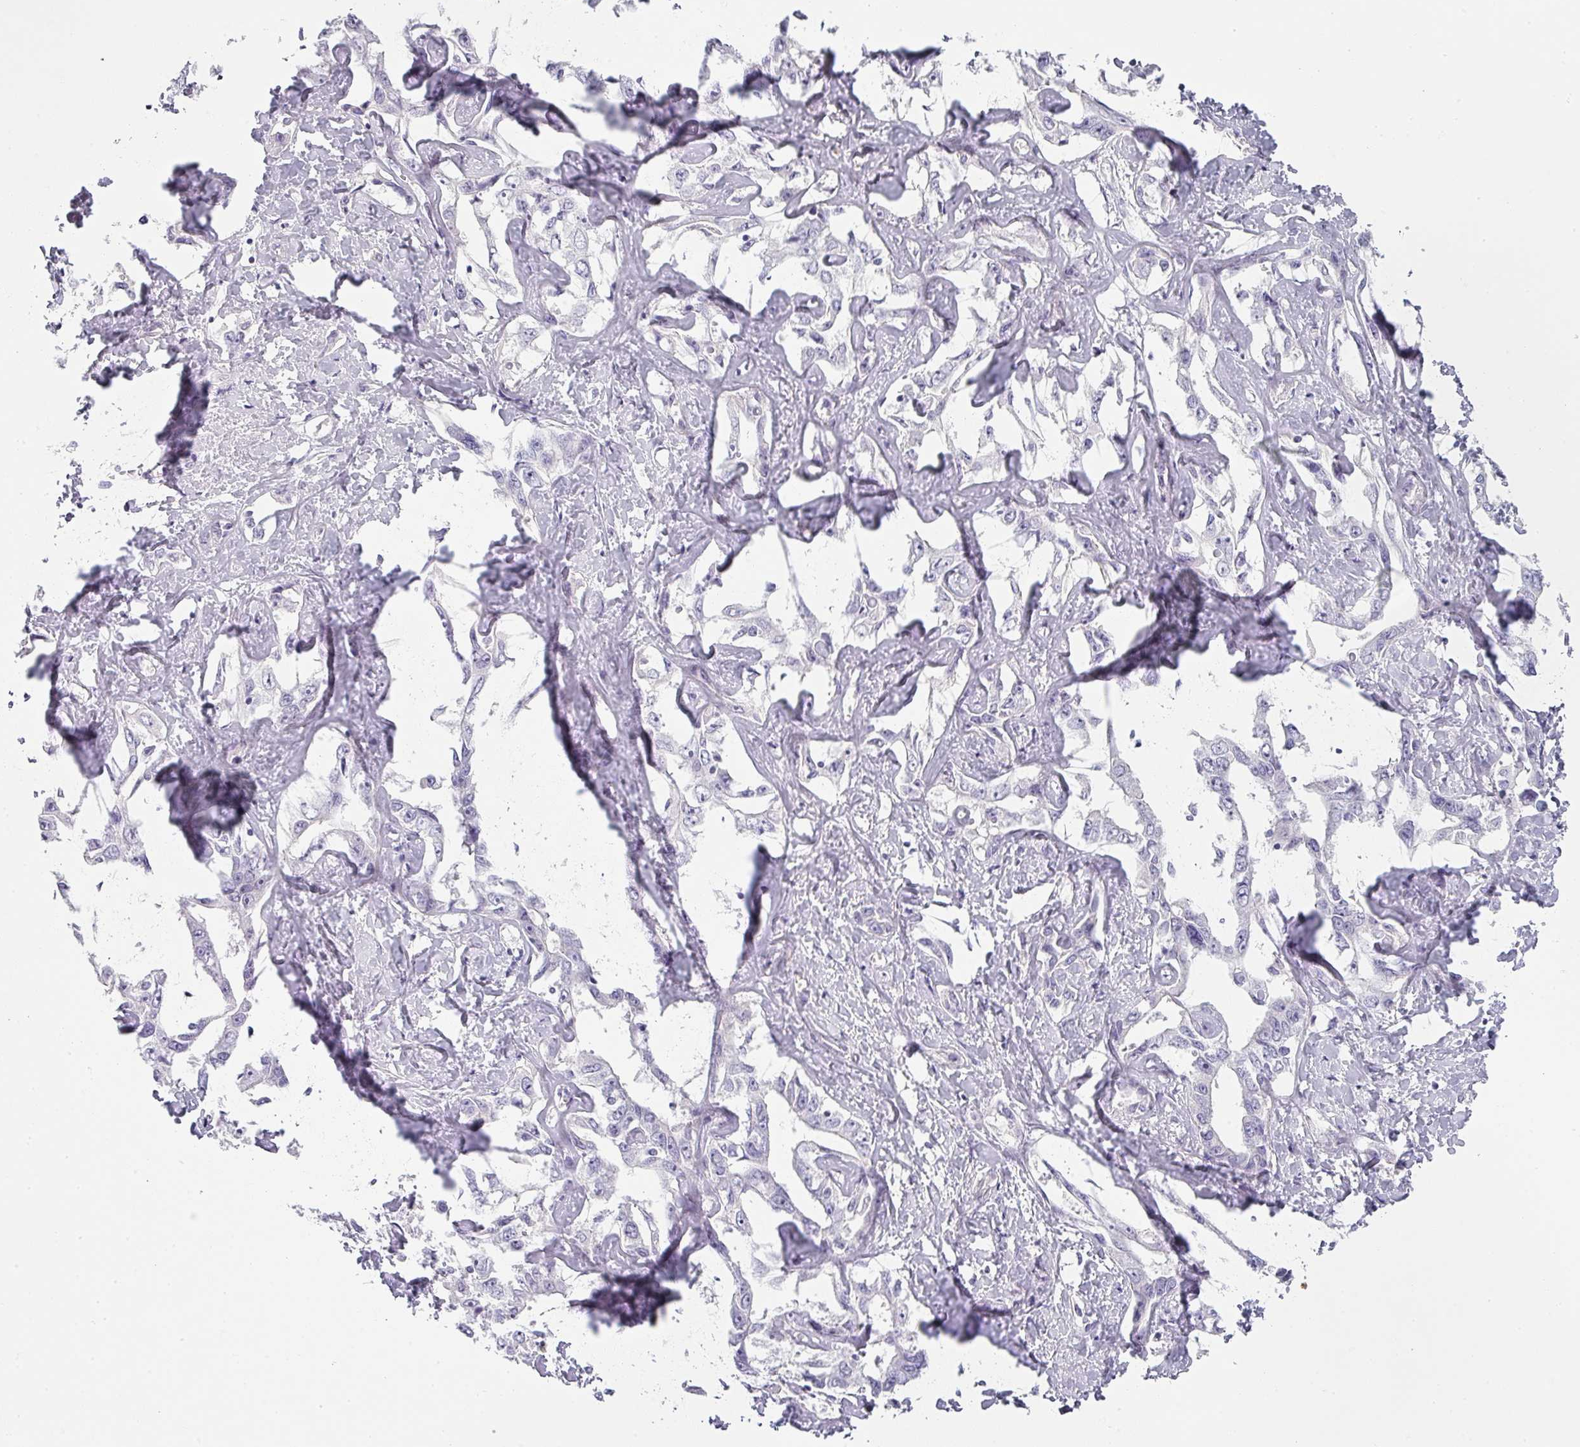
{"staining": {"intensity": "negative", "quantity": "none", "location": "none"}, "tissue": "liver cancer", "cell_type": "Tumor cells", "image_type": "cancer", "snomed": [{"axis": "morphology", "description": "Cholangiocarcinoma"}, {"axis": "topography", "description": "Liver"}], "caption": "Liver cholangiocarcinoma stained for a protein using immunohistochemistry (IHC) displays no expression tumor cells.", "gene": "BTLA", "patient": {"sex": "male", "age": 59}}